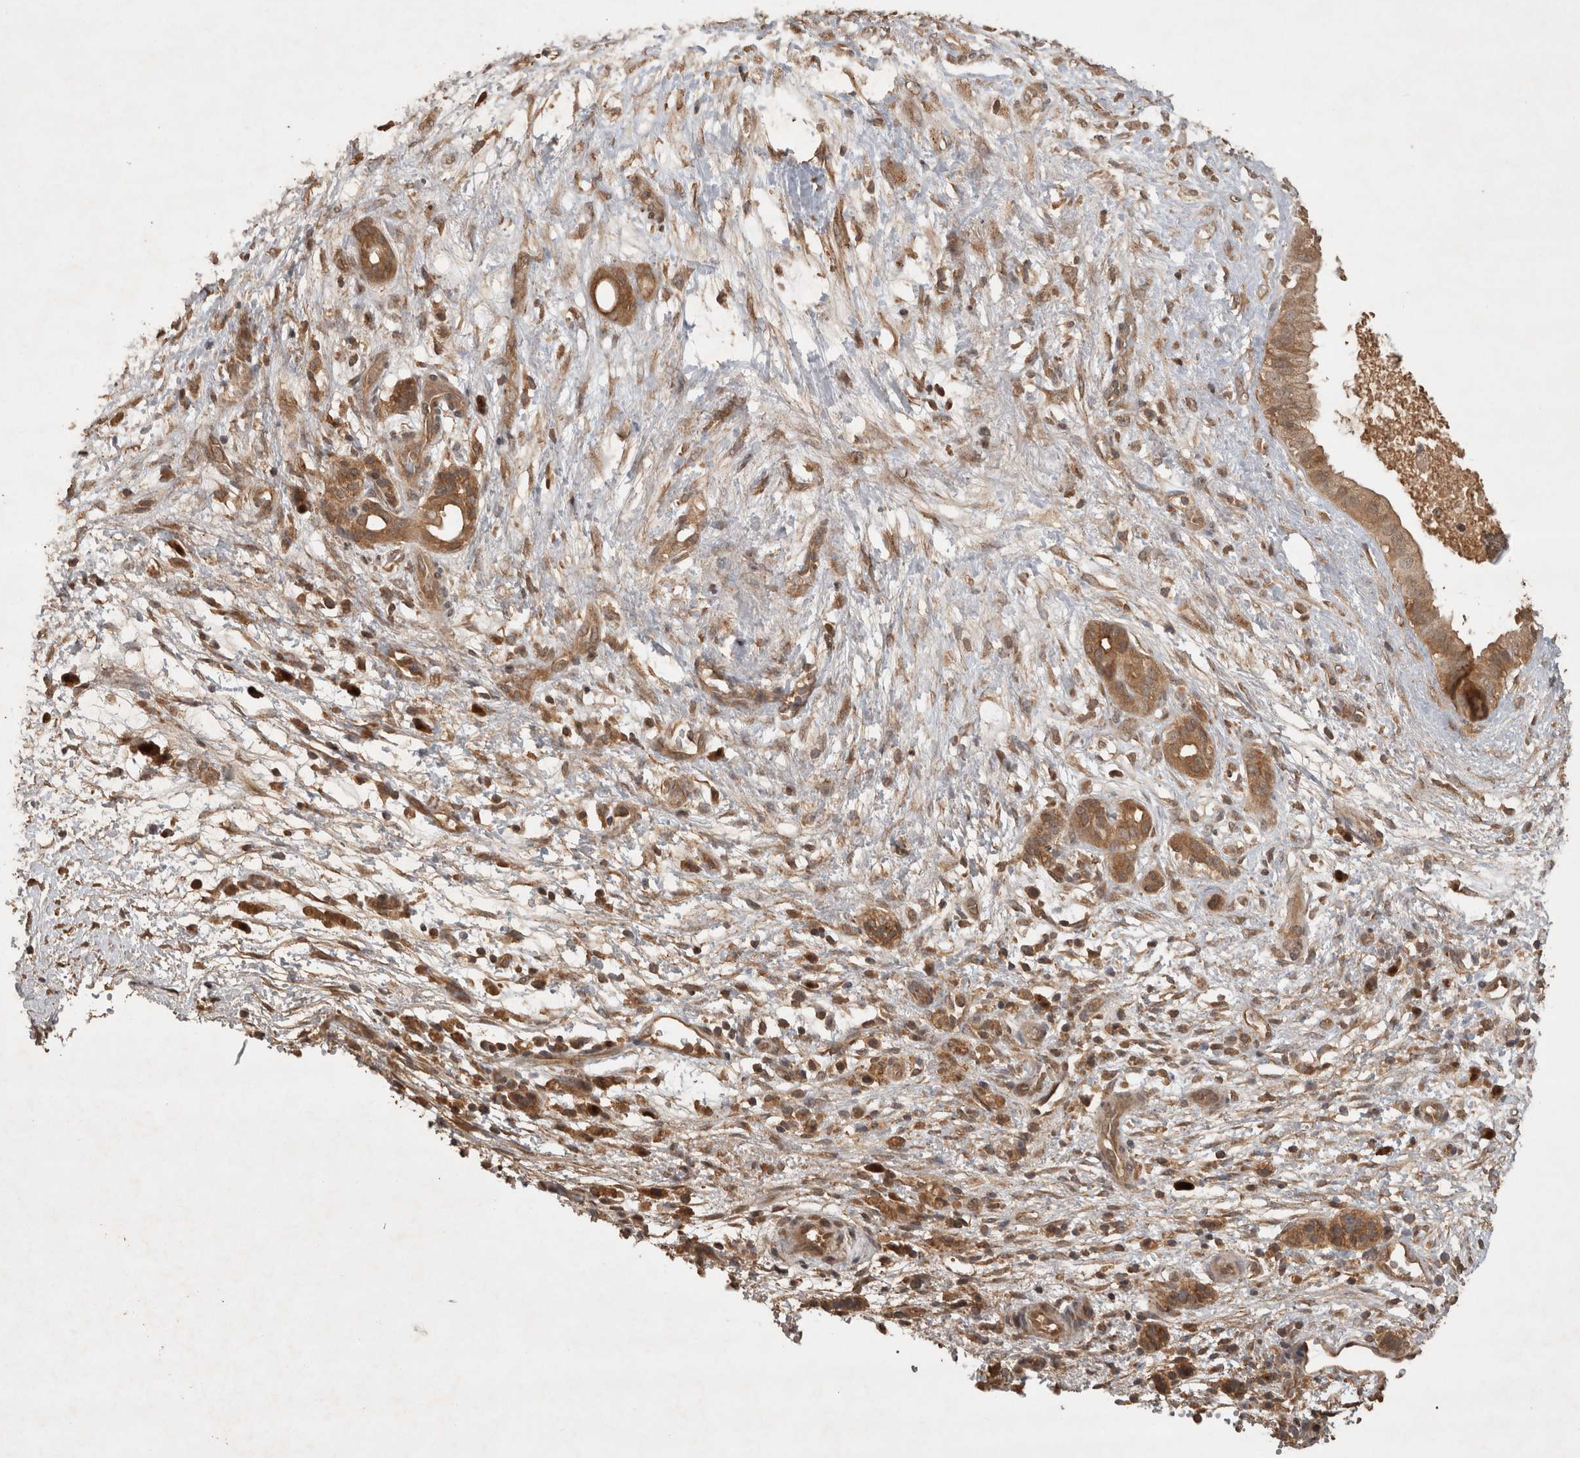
{"staining": {"intensity": "moderate", "quantity": ">75%", "location": "cytoplasmic/membranous"}, "tissue": "pancreatic cancer", "cell_type": "Tumor cells", "image_type": "cancer", "snomed": [{"axis": "morphology", "description": "Adenocarcinoma, NOS"}, {"axis": "topography", "description": "Pancreas"}], "caption": "Immunohistochemical staining of adenocarcinoma (pancreatic) exhibits moderate cytoplasmic/membranous protein positivity in approximately >75% of tumor cells. The protein is stained brown, and the nuclei are stained in blue (DAB (3,3'-diaminobenzidine) IHC with brightfield microscopy, high magnification).", "gene": "OTUD7B", "patient": {"sex": "female", "age": 78}}